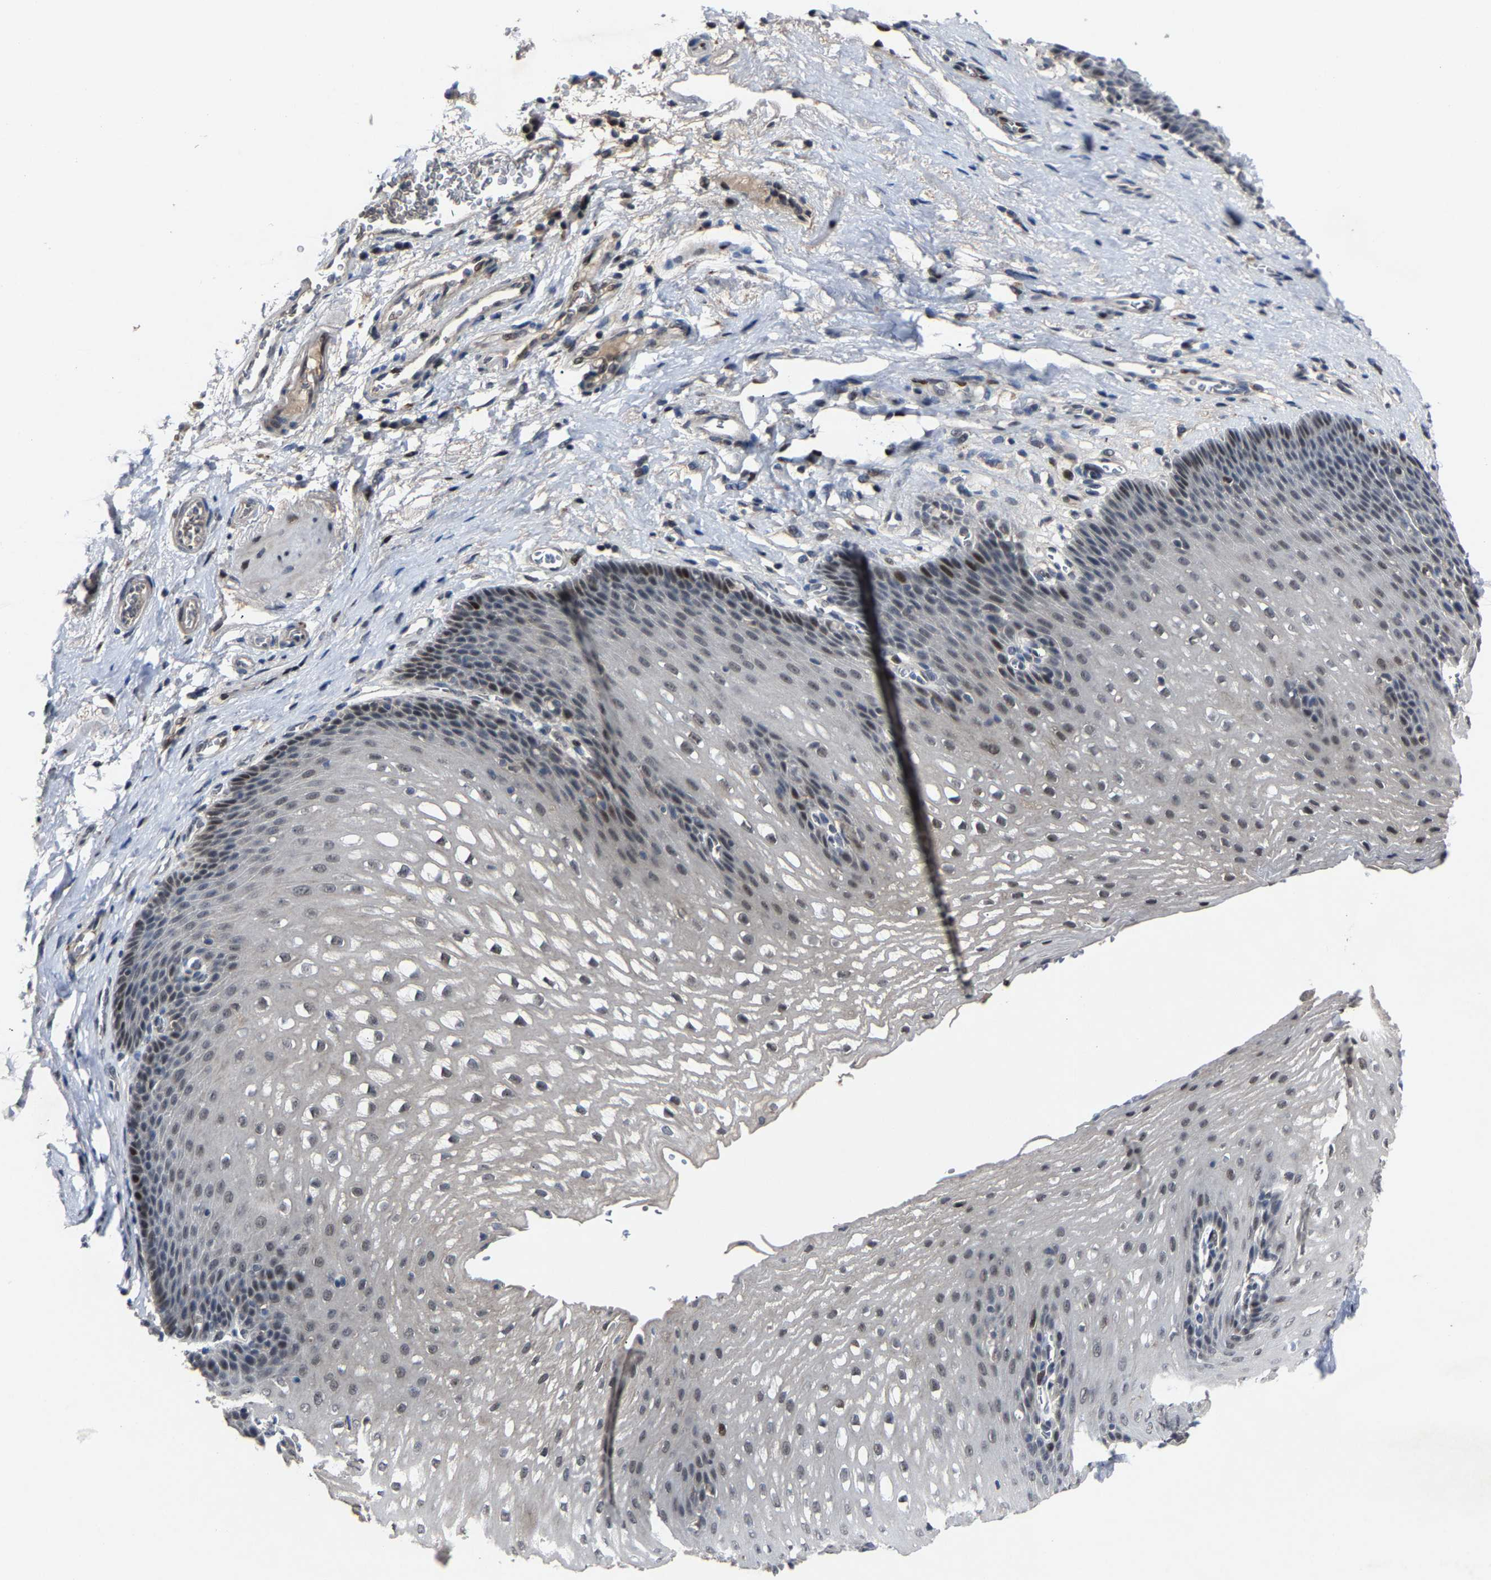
{"staining": {"intensity": "strong", "quantity": "<25%", "location": "nuclear"}, "tissue": "esophagus", "cell_type": "Squamous epithelial cells", "image_type": "normal", "snomed": [{"axis": "morphology", "description": "Normal tissue, NOS"}, {"axis": "topography", "description": "Esophagus"}], "caption": "Protein expression analysis of benign esophagus shows strong nuclear staining in about <25% of squamous epithelial cells. (Brightfield microscopy of DAB IHC at high magnification).", "gene": "LSM8", "patient": {"sex": "male", "age": 48}}